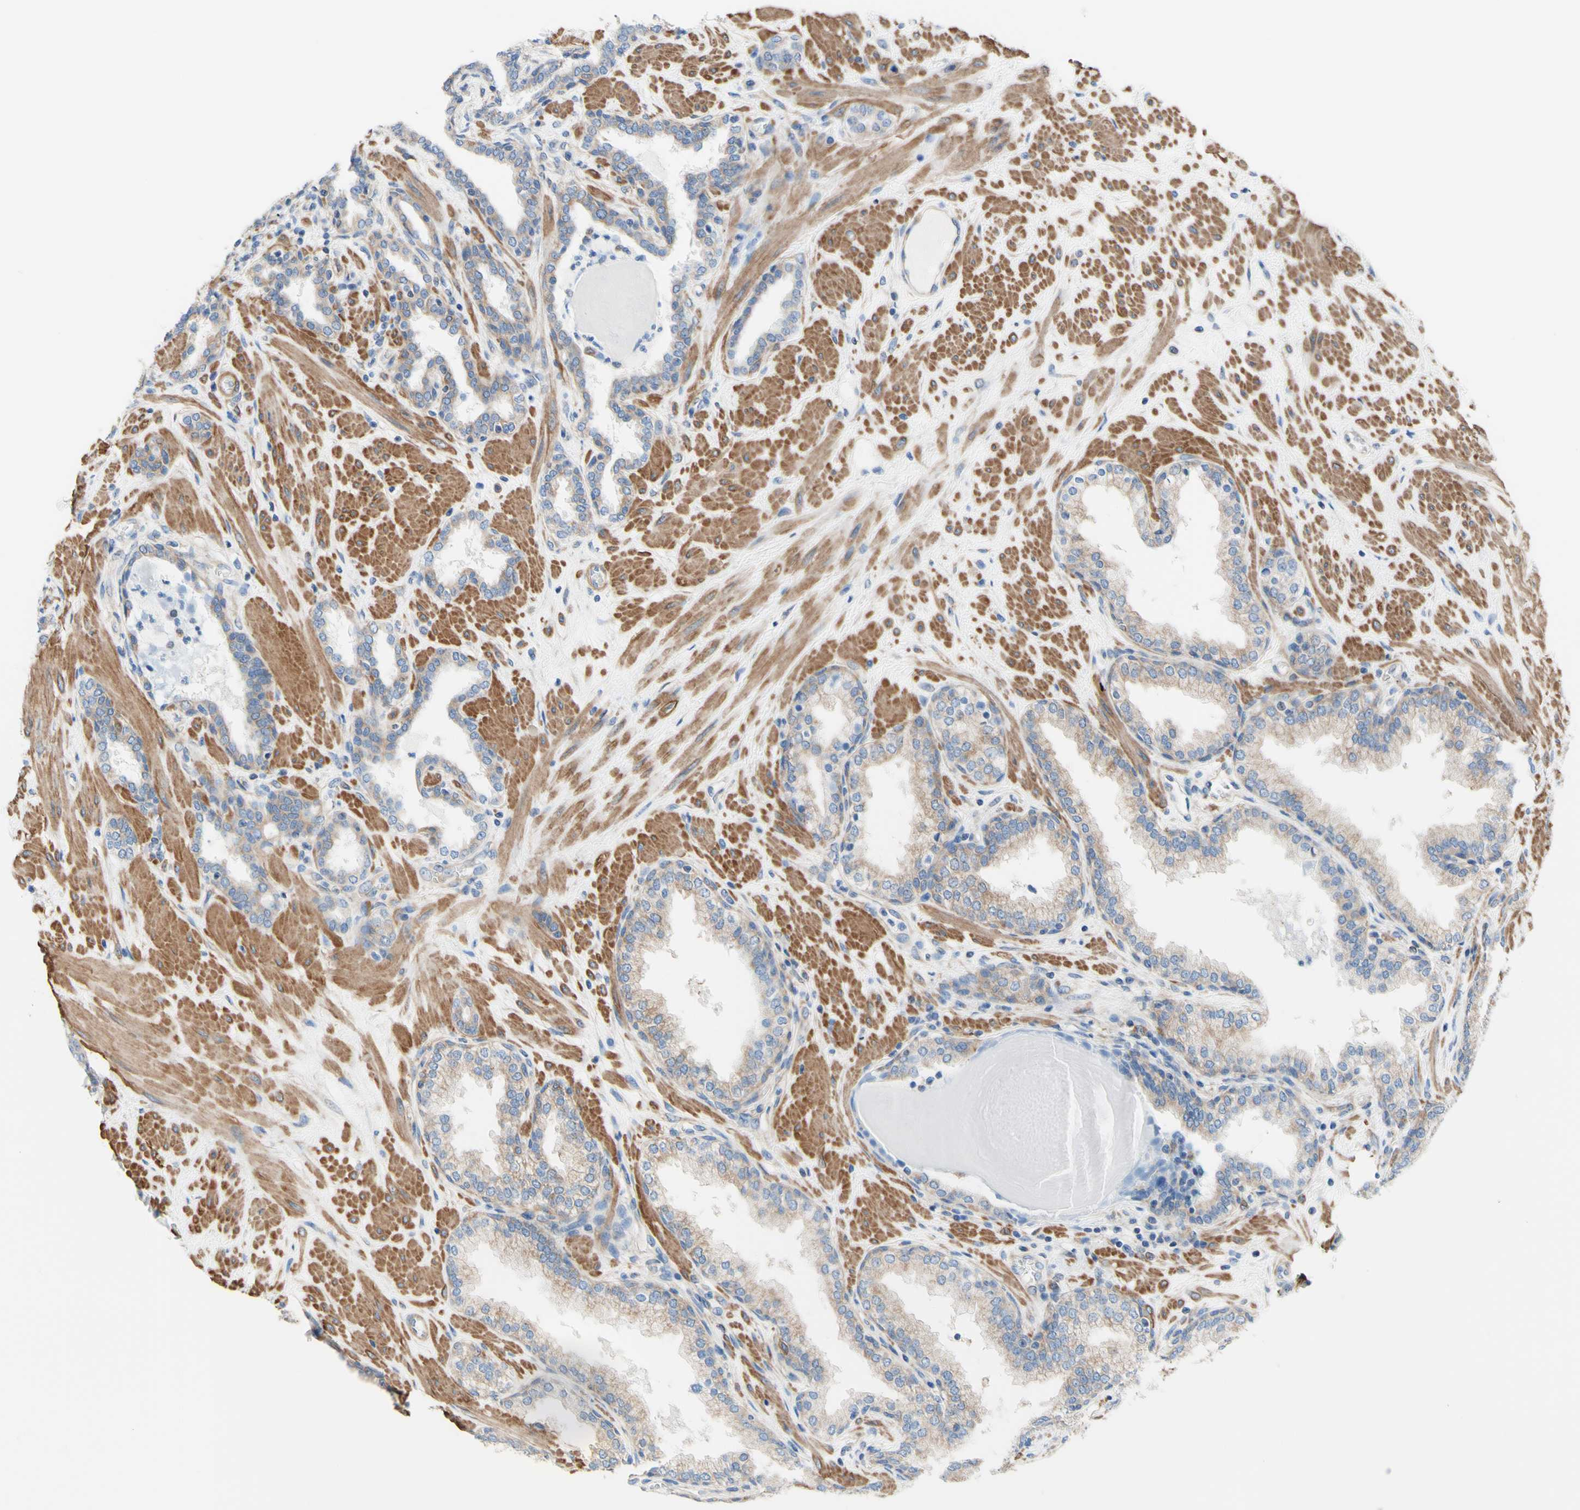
{"staining": {"intensity": "weak", "quantity": "25%-75%", "location": "cytoplasmic/membranous"}, "tissue": "prostate", "cell_type": "Glandular cells", "image_type": "normal", "snomed": [{"axis": "morphology", "description": "Normal tissue, NOS"}, {"axis": "topography", "description": "Prostate"}], "caption": "Immunohistochemistry (IHC) (DAB) staining of normal human prostate reveals weak cytoplasmic/membranous protein positivity in about 25%-75% of glandular cells. The protein of interest is shown in brown color, while the nuclei are stained blue.", "gene": "RETREG2", "patient": {"sex": "male", "age": 51}}